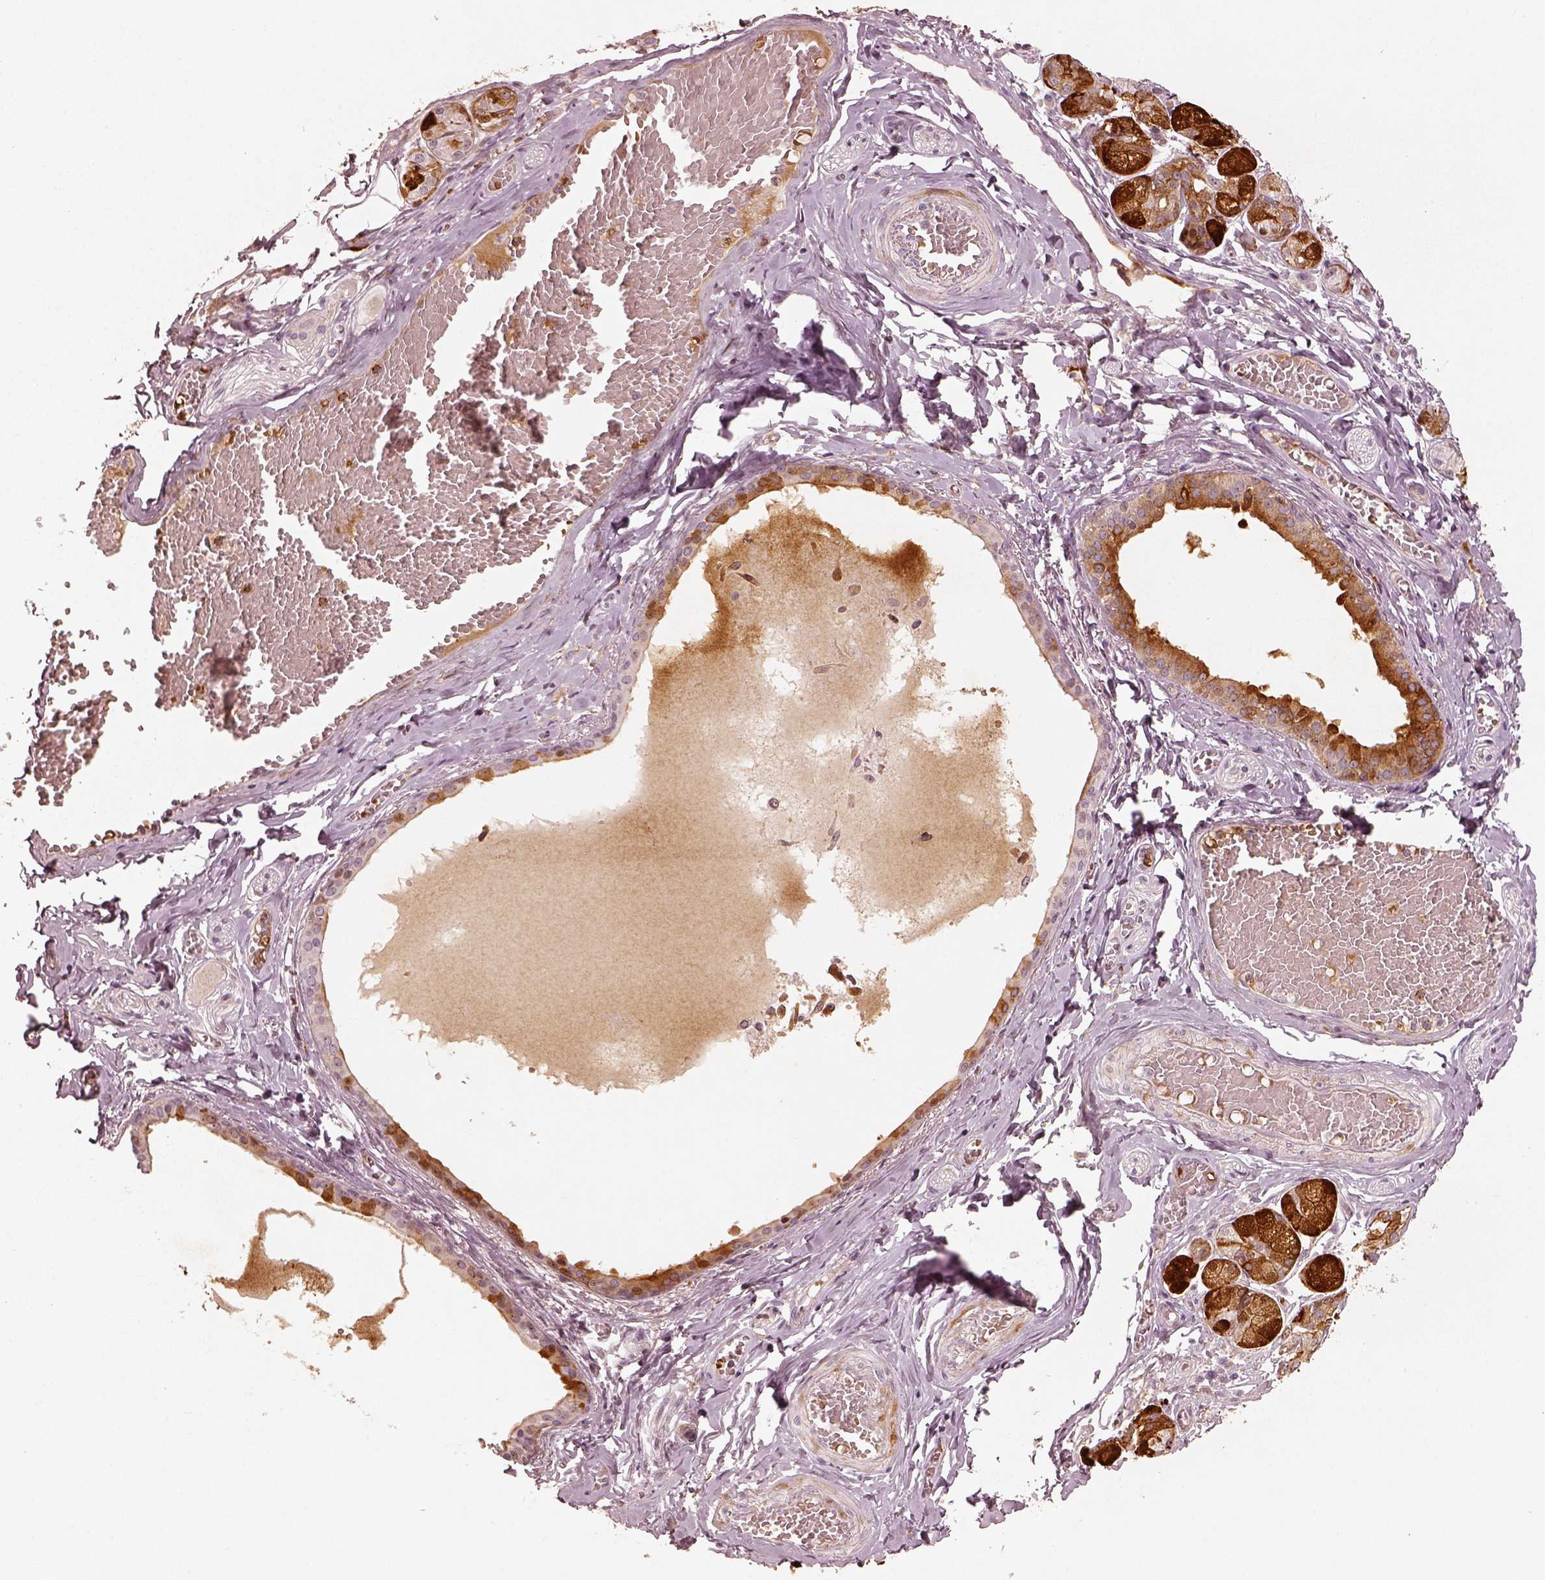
{"staining": {"intensity": "strong", "quantity": ">75%", "location": "cytoplasmic/membranous"}, "tissue": "salivary gland", "cell_type": "Glandular cells", "image_type": "normal", "snomed": [{"axis": "morphology", "description": "Normal tissue, NOS"}, {"axis": "topography", "description": "Salivary gland"}, {"axis": "topography", "description": "Peripheral nerve tissue"}], "caption": "DAB immunohistochemical staining of normal salivary gland demonstrates strong cytoplasmic/membranous protein expression in approximately >75% of glandular cells. (IHC, brightfield microscopy, high magnification).", "gene": "MADCAM1", "patient": {"sex": "male", "age": 71}}